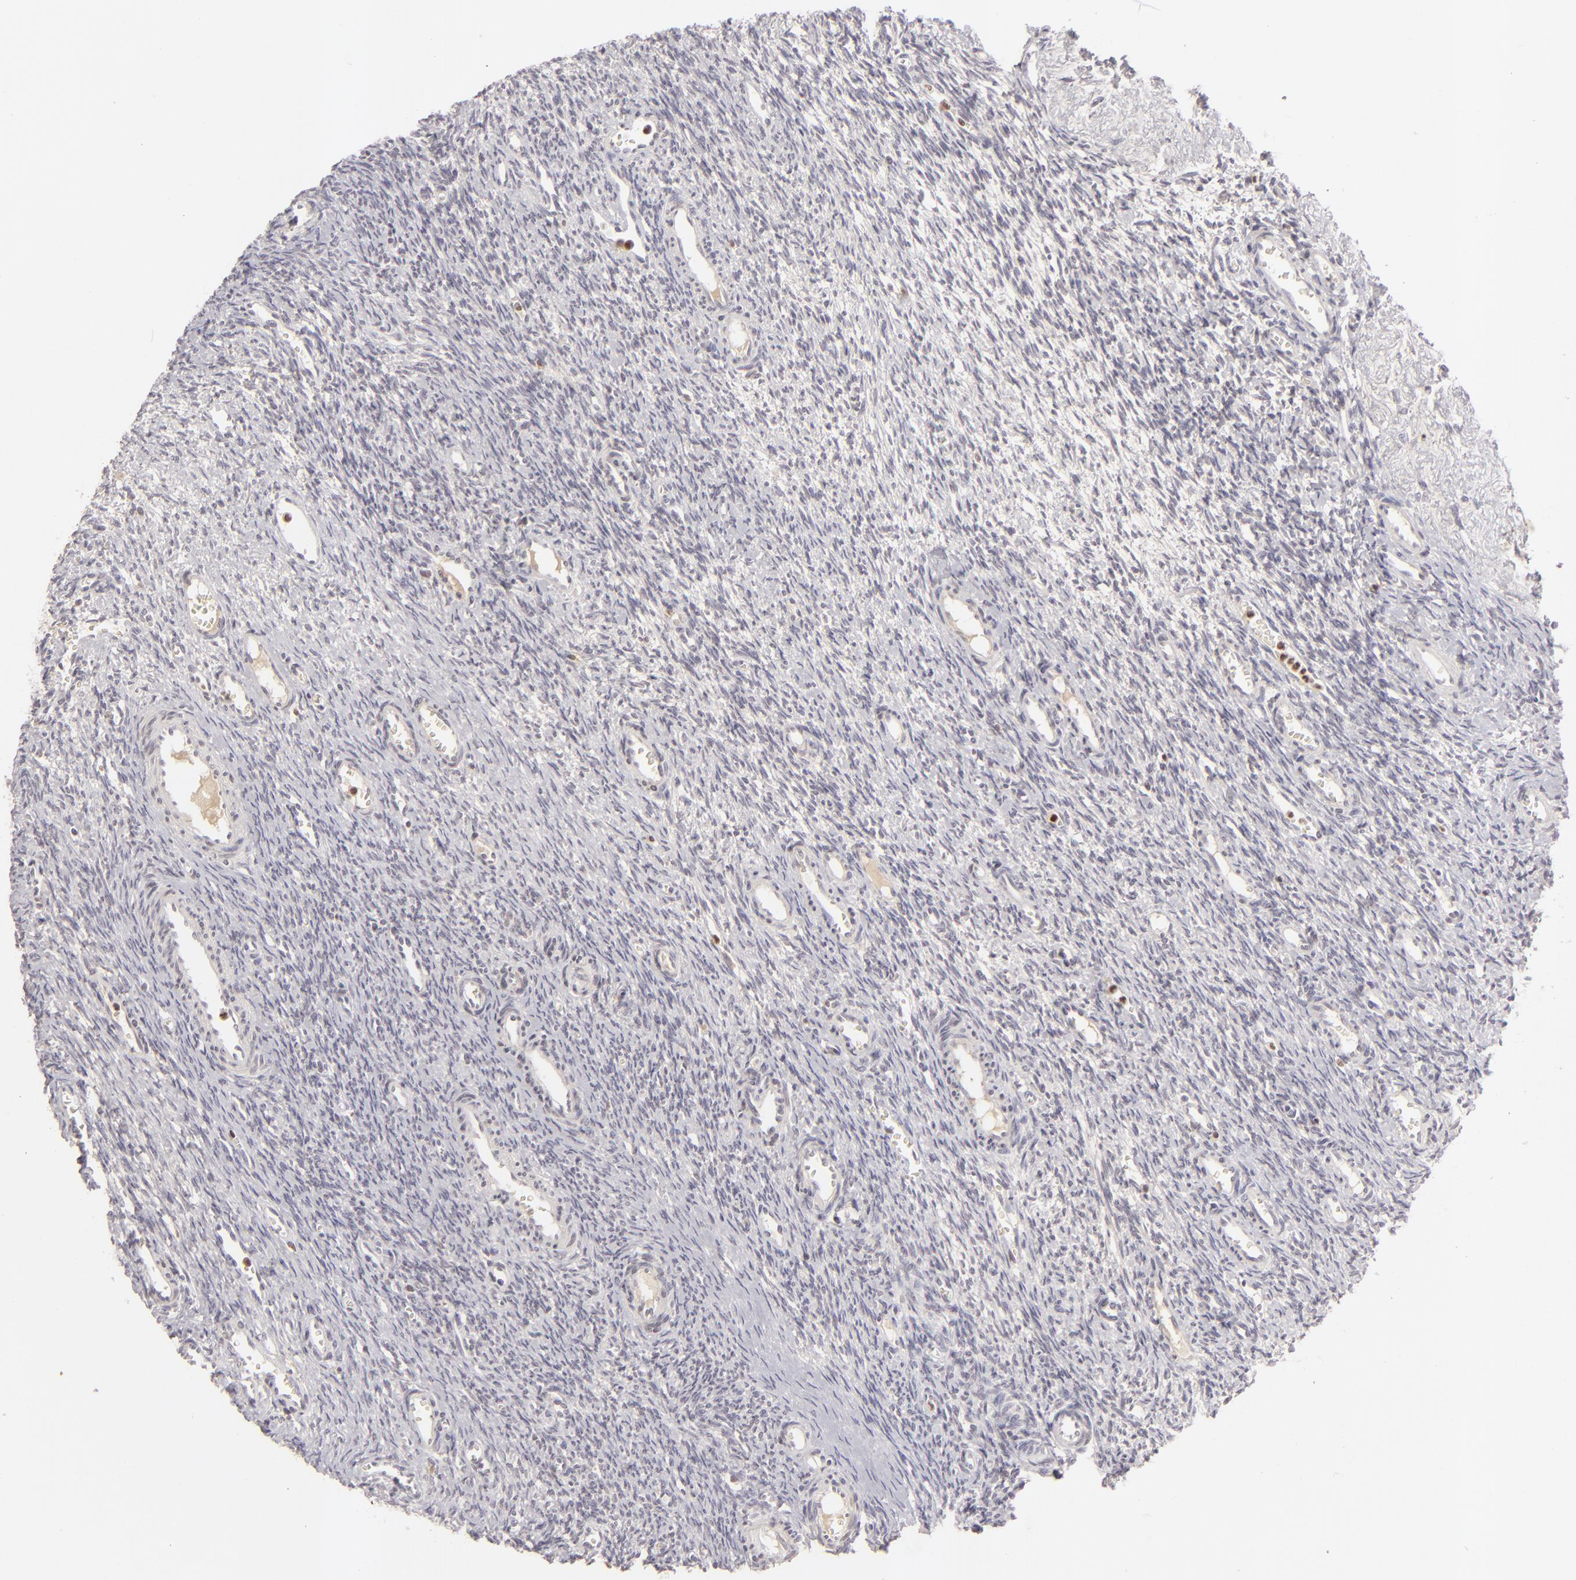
{"staining": {"intensity": "moderate", "quantity": ">75%", "location": "nuclear"}, "tissue": "ovary", "cell_type": "Follicle cells", "image_type": "normal", "snomed": [{"axis": "morphology", "description": "Normal tissue, NOS"}, {"axis": "topography", "description": "Ovary"}], "caption": "Immunohistochemical staining of normal human ovary displays >75% levels of moderate nuclear protein positivity in about >75% of follicle cells.", "gene": "FEN1", "patient": {"sex": "female", "age": 39}}